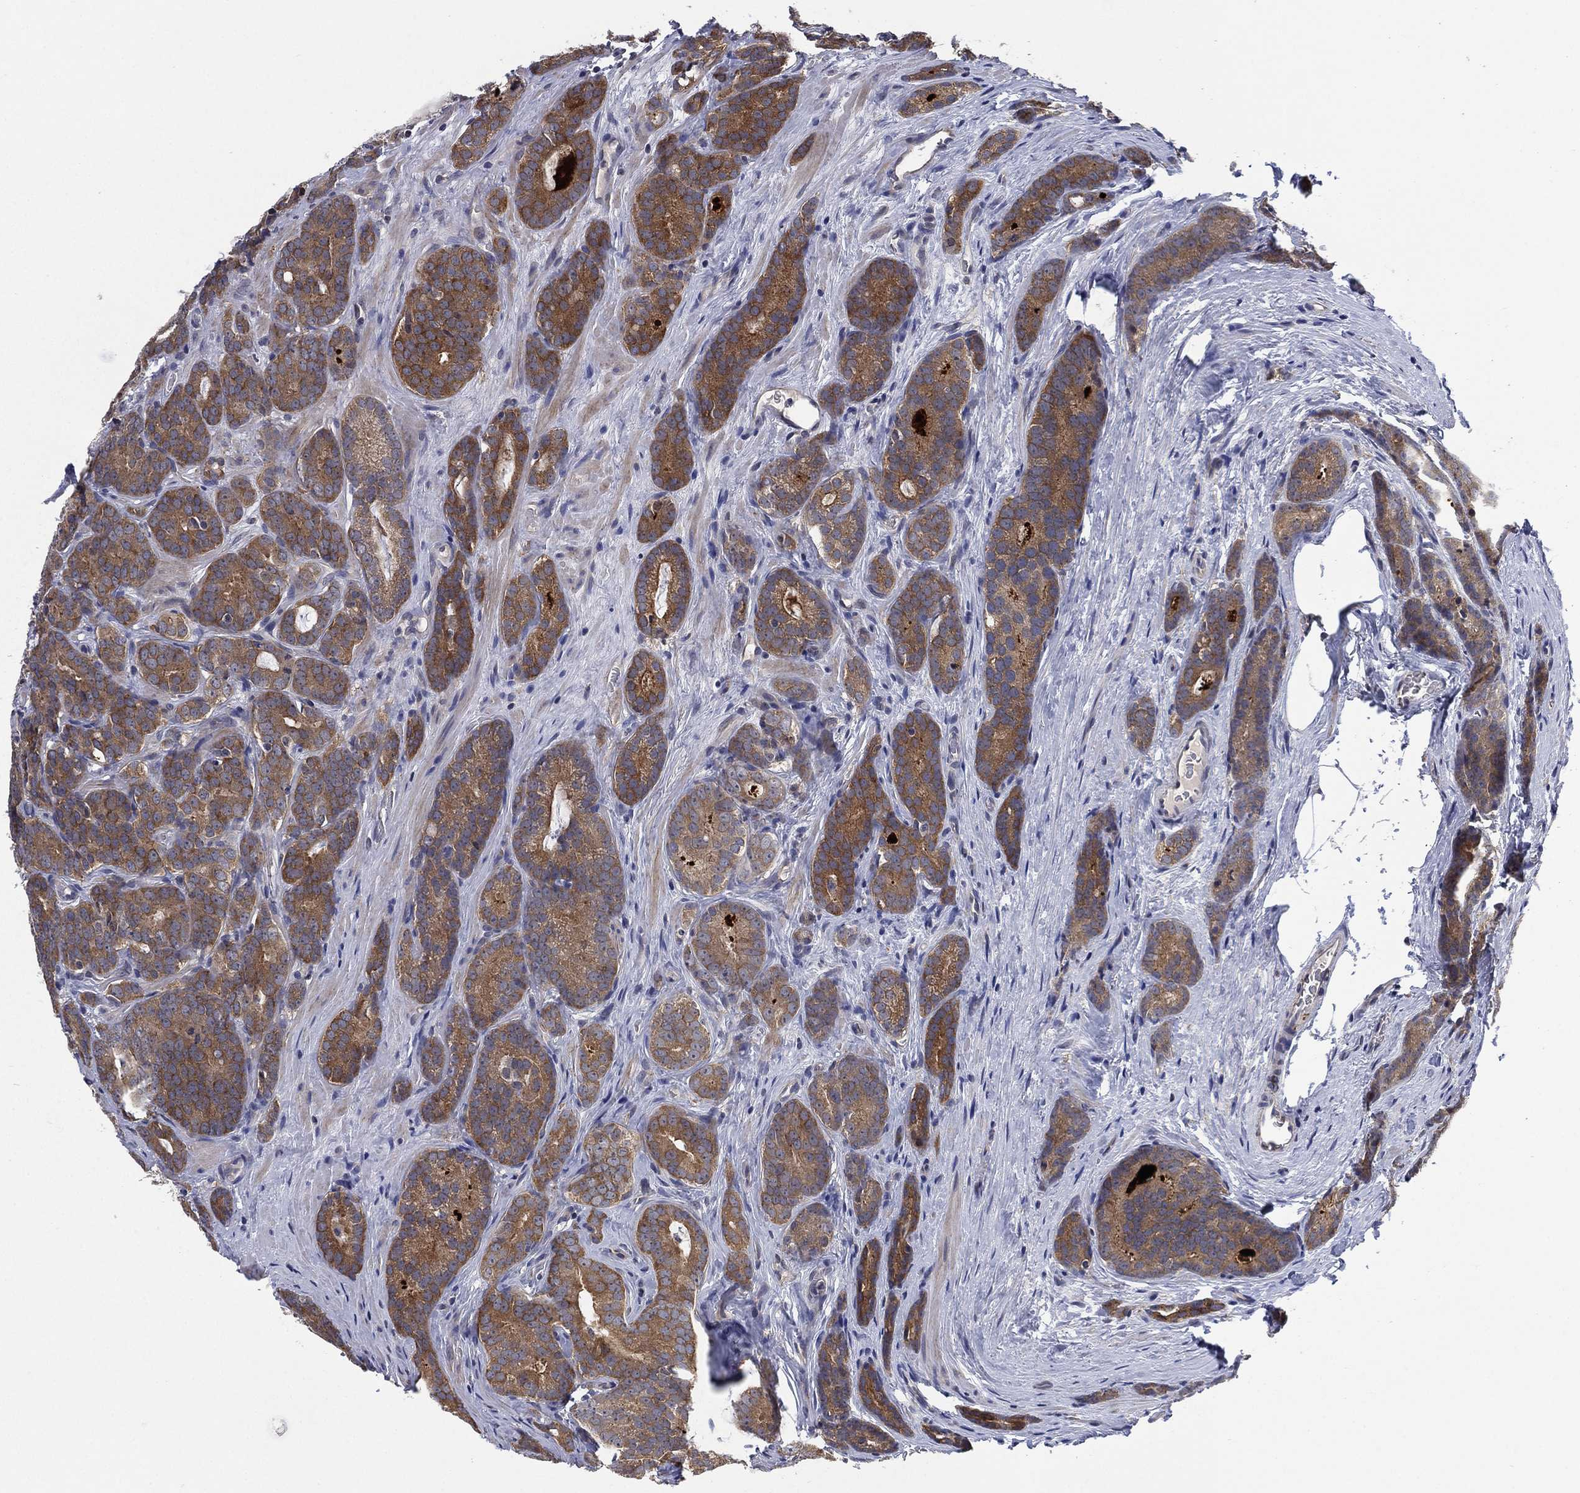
{"staining": {"intensity": "moderate", "quantity": ">75%", "location": "cytoplasmic/membranous"}, "tissue": "prostate cancer", "cell_type": "Tumor cells", "image_type": "cancer", "snomed": [{"axis": "morphology", "description": "Adenocarcinoma, NOS"}, {"axis": "topography", "description": "Prostate"}], "caption": "A medium amount of moderate cytoplasmic/membranous staining is appreciated in approximately >75% of tumor cells in adenocarcinoma (prostate) tissue.", "gene": "SELENOO", "patient": {"sex": "male", "age": 71}}